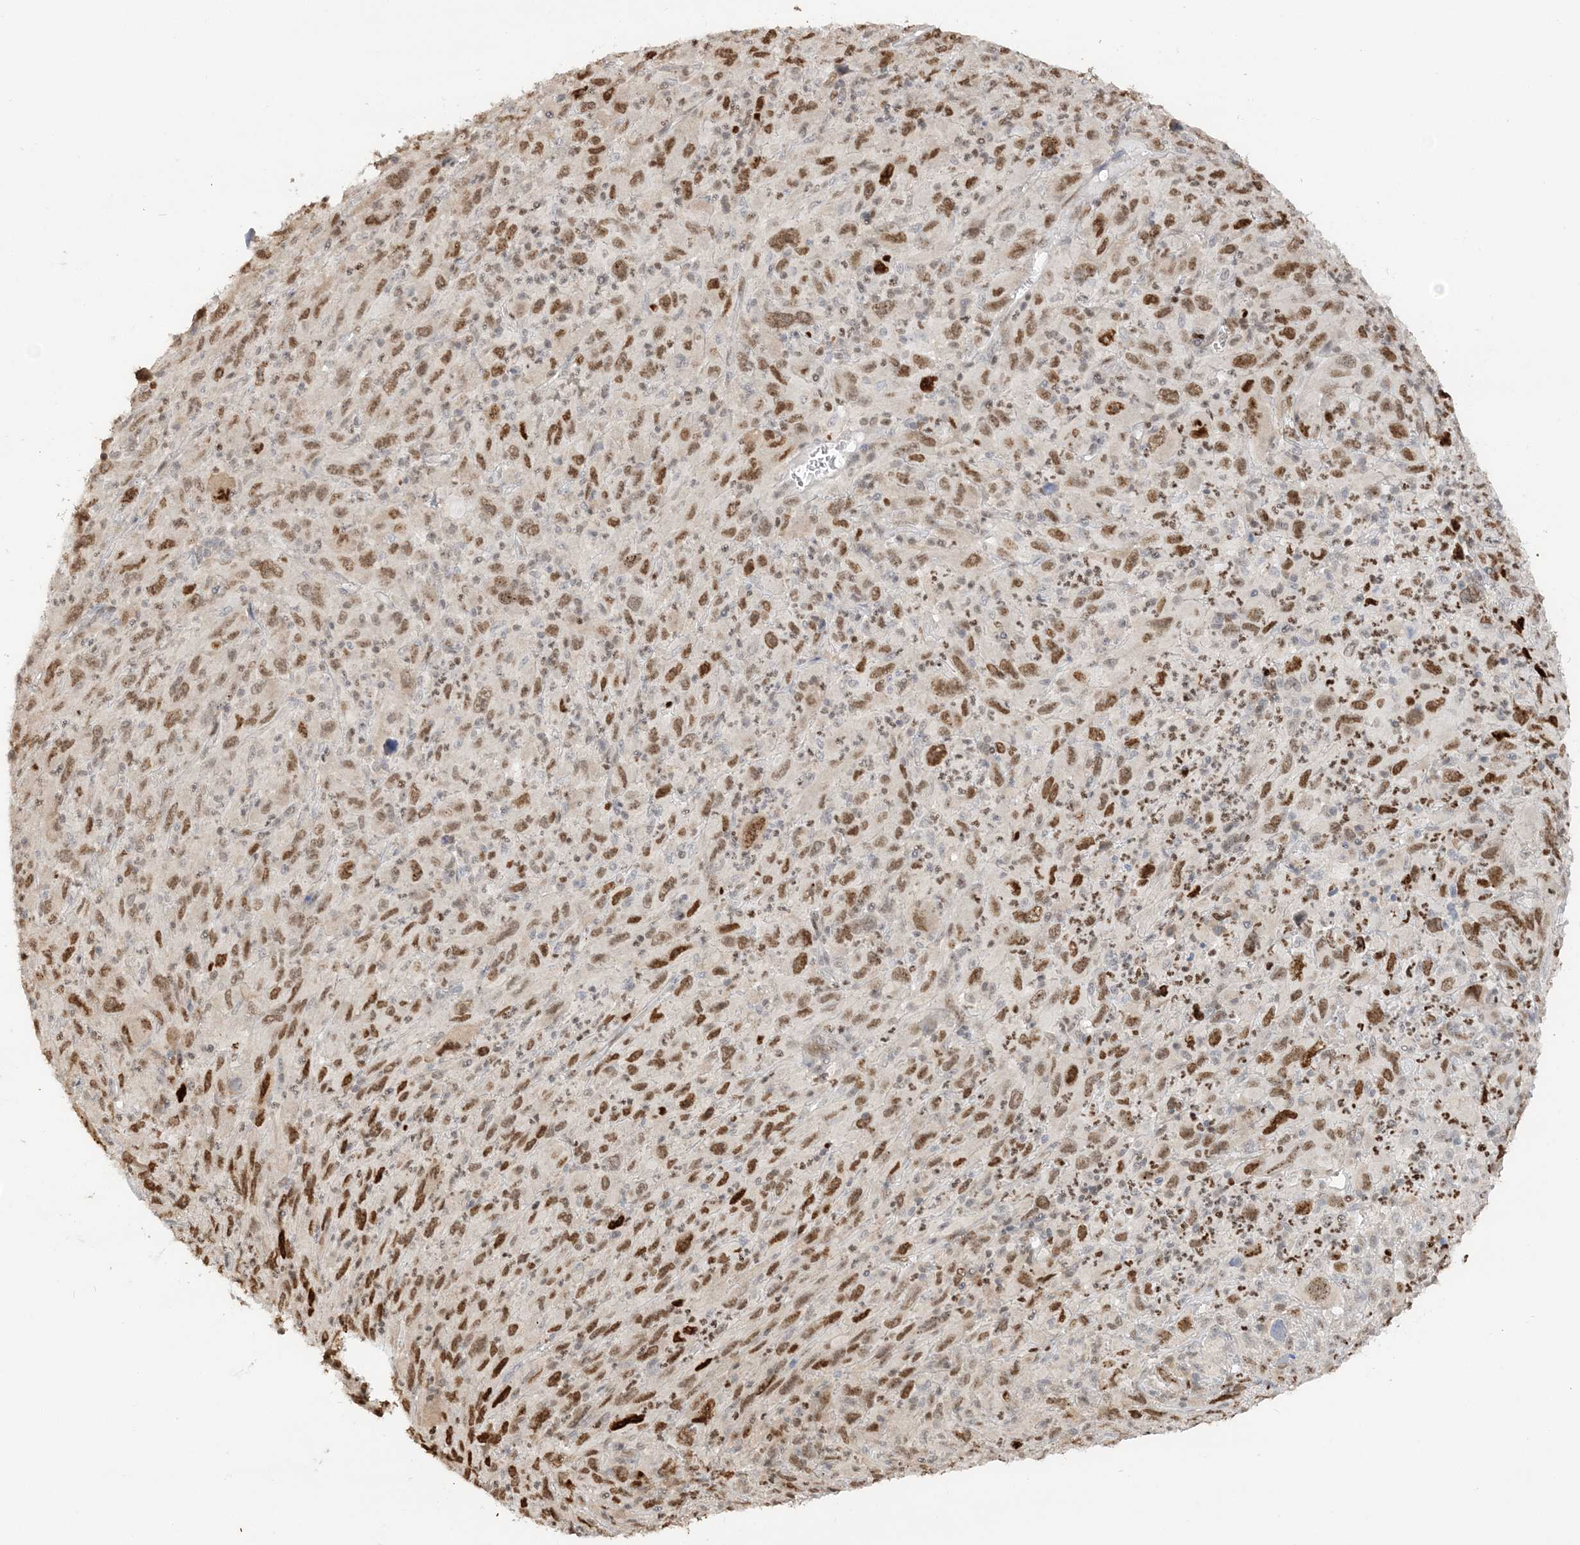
{"staining": {"intensity": "moderate", "quantity": ">75%", "location": "nuclear"}, "tissue": "melanoma", "cell_type": "Tumor cells", "image_type": "cancer", "snomed": [{"axis": "morphology", "description": "Malignant melanoma, Metastatic site"}, {"axis": "topography", "description": "Skin"}], "caption": "Immunohistochemical staining of human melanoma displays medium levels of moderate nuclear protein positivity in approximately >75% of tumor cells.", "gene": "SUMO2", "patient": {"sex": "female", "age": 56}}